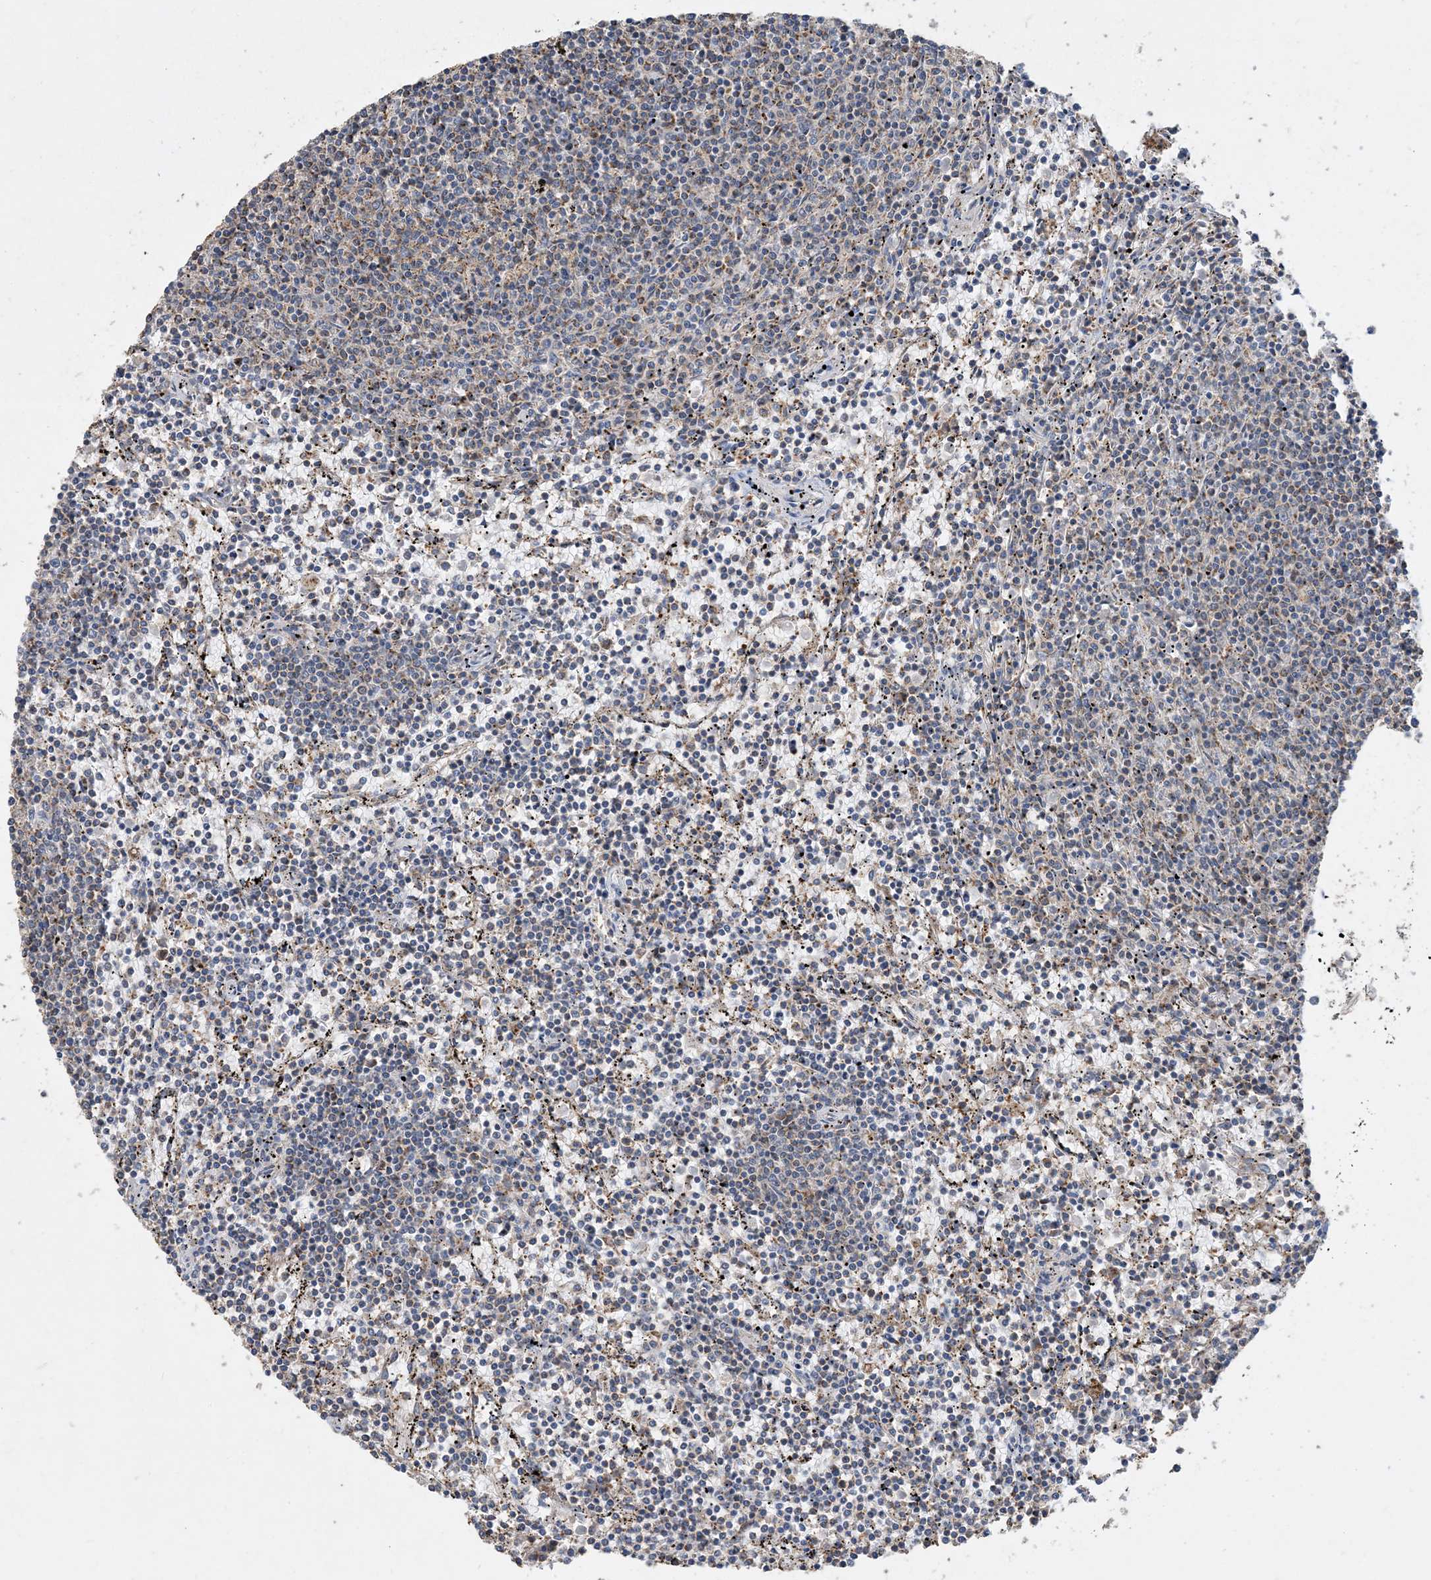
{"staining": {"intensity": "negative", "quantity": "none", "location": "none"}, "tissue": "lymphoma", "cell_type": "Tumor cells", "image_type": "cancer", "snomed": [{"axis": "morphology", "description": "Malignant lymphoma, non-Hodgkin's type, Low grade"}, {"axis": "topography", "description": "Spleen"}], "caption": "An image of low-grade malignant lymphoma, non-Hodgkin's type stained for a protein displays no brown staining in tumor cells.", "gene": "ECHDC1", "patient": {"sex": "female", "age": 50}}